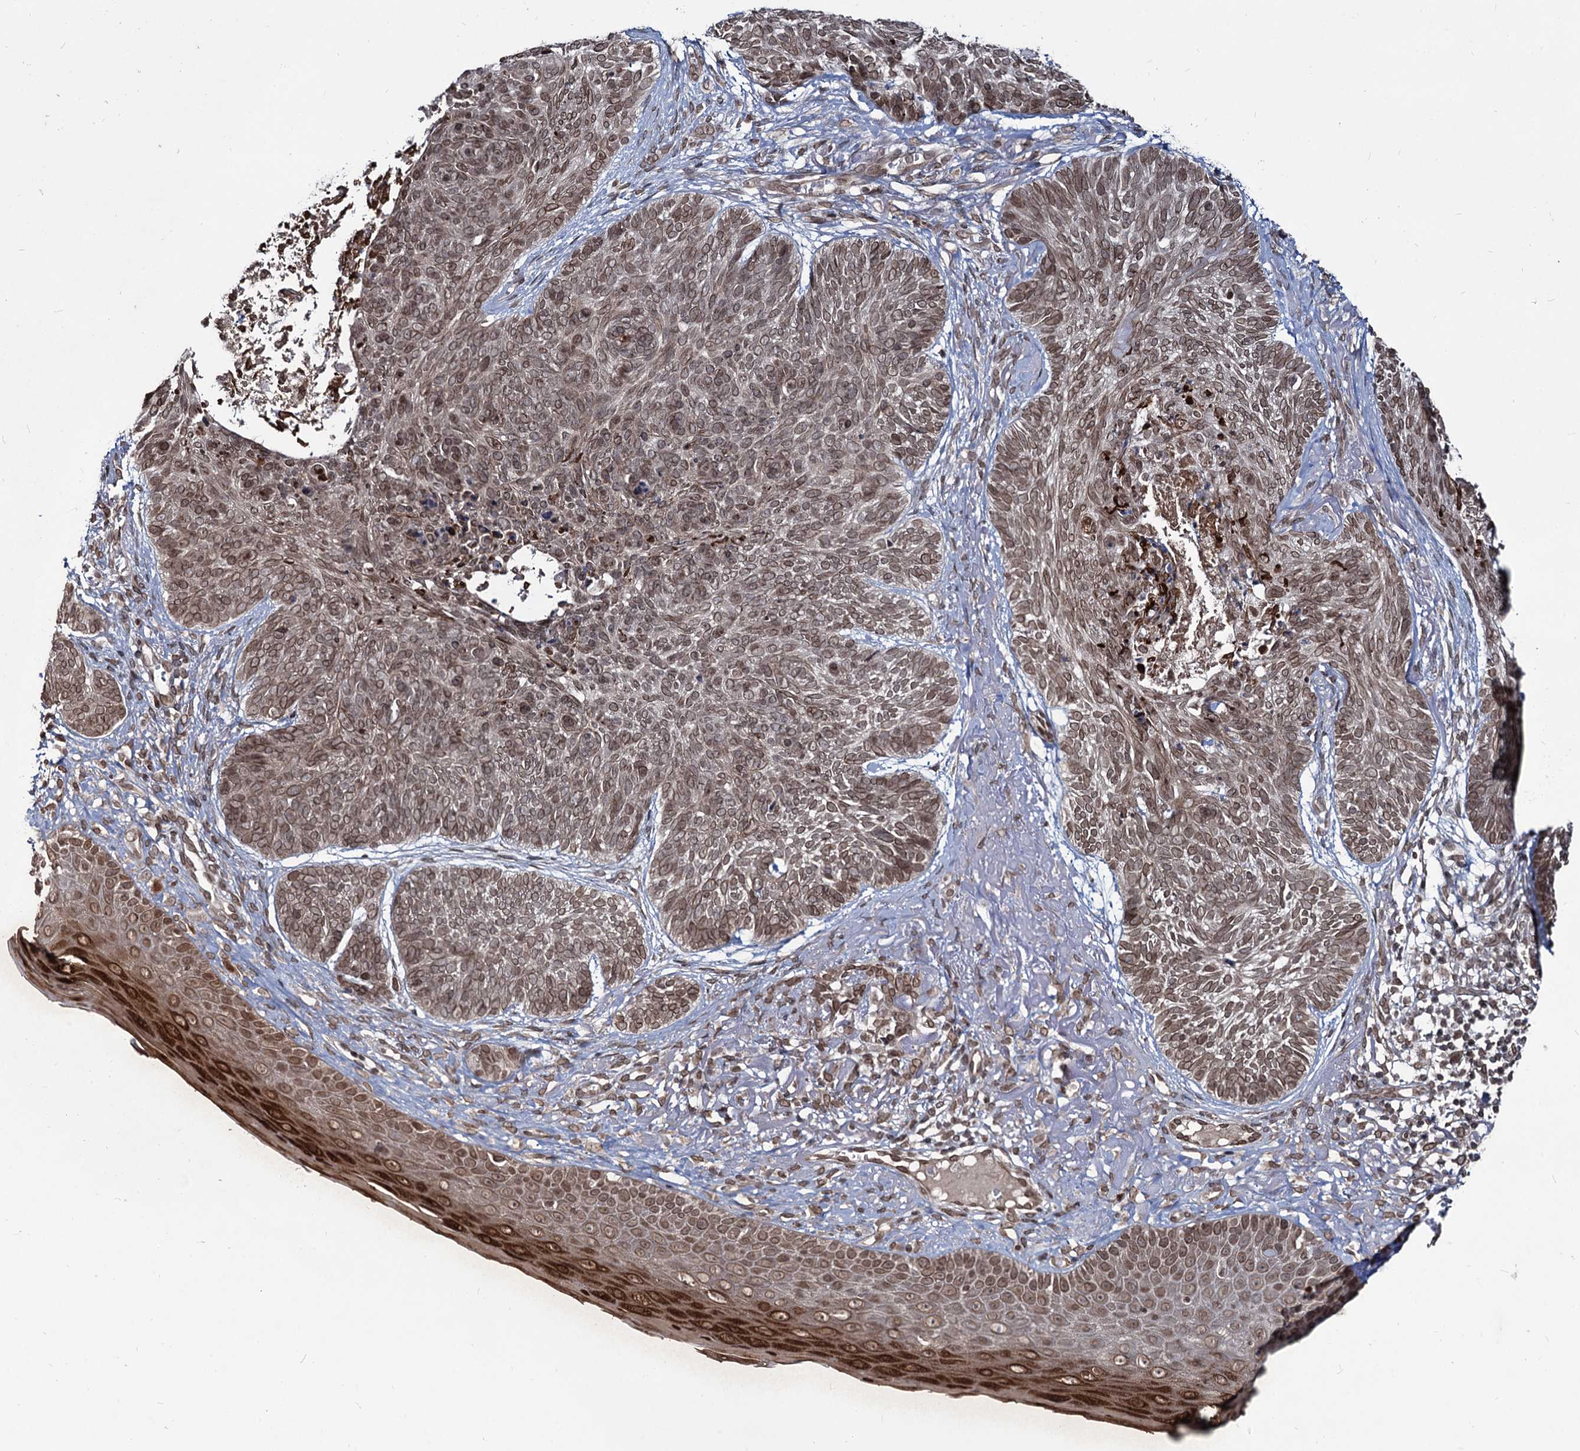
{"staining": {"intensity": "moderate", "quantity": ">75%", "location": "cytoplasmic/membranous,nuclear"}, "tissue": "skin cancer", "cell_type": "Tumor cells", "image_type": "cancer", "snomed": [{"axis": "morphology", "description": "Normal tissue, NOS"}, {"axis": "morphology", "description": "Basal cell carcinoma"}, {"axis": "topography", "description": "Skin"}], "caption": "IHC photomicrograph of neoplastic tissue: skin cancer stained using immunohistochemistry demonstrates medium levels of moderate protein expression localized specifically in the cytoplasmic/membranous and nuclear of tumor cells, appearing as a cytoplasmic/membranous and nuclear brown color.", "gene": "RNF6", "patient": {"sex": "male", "age": 66}}